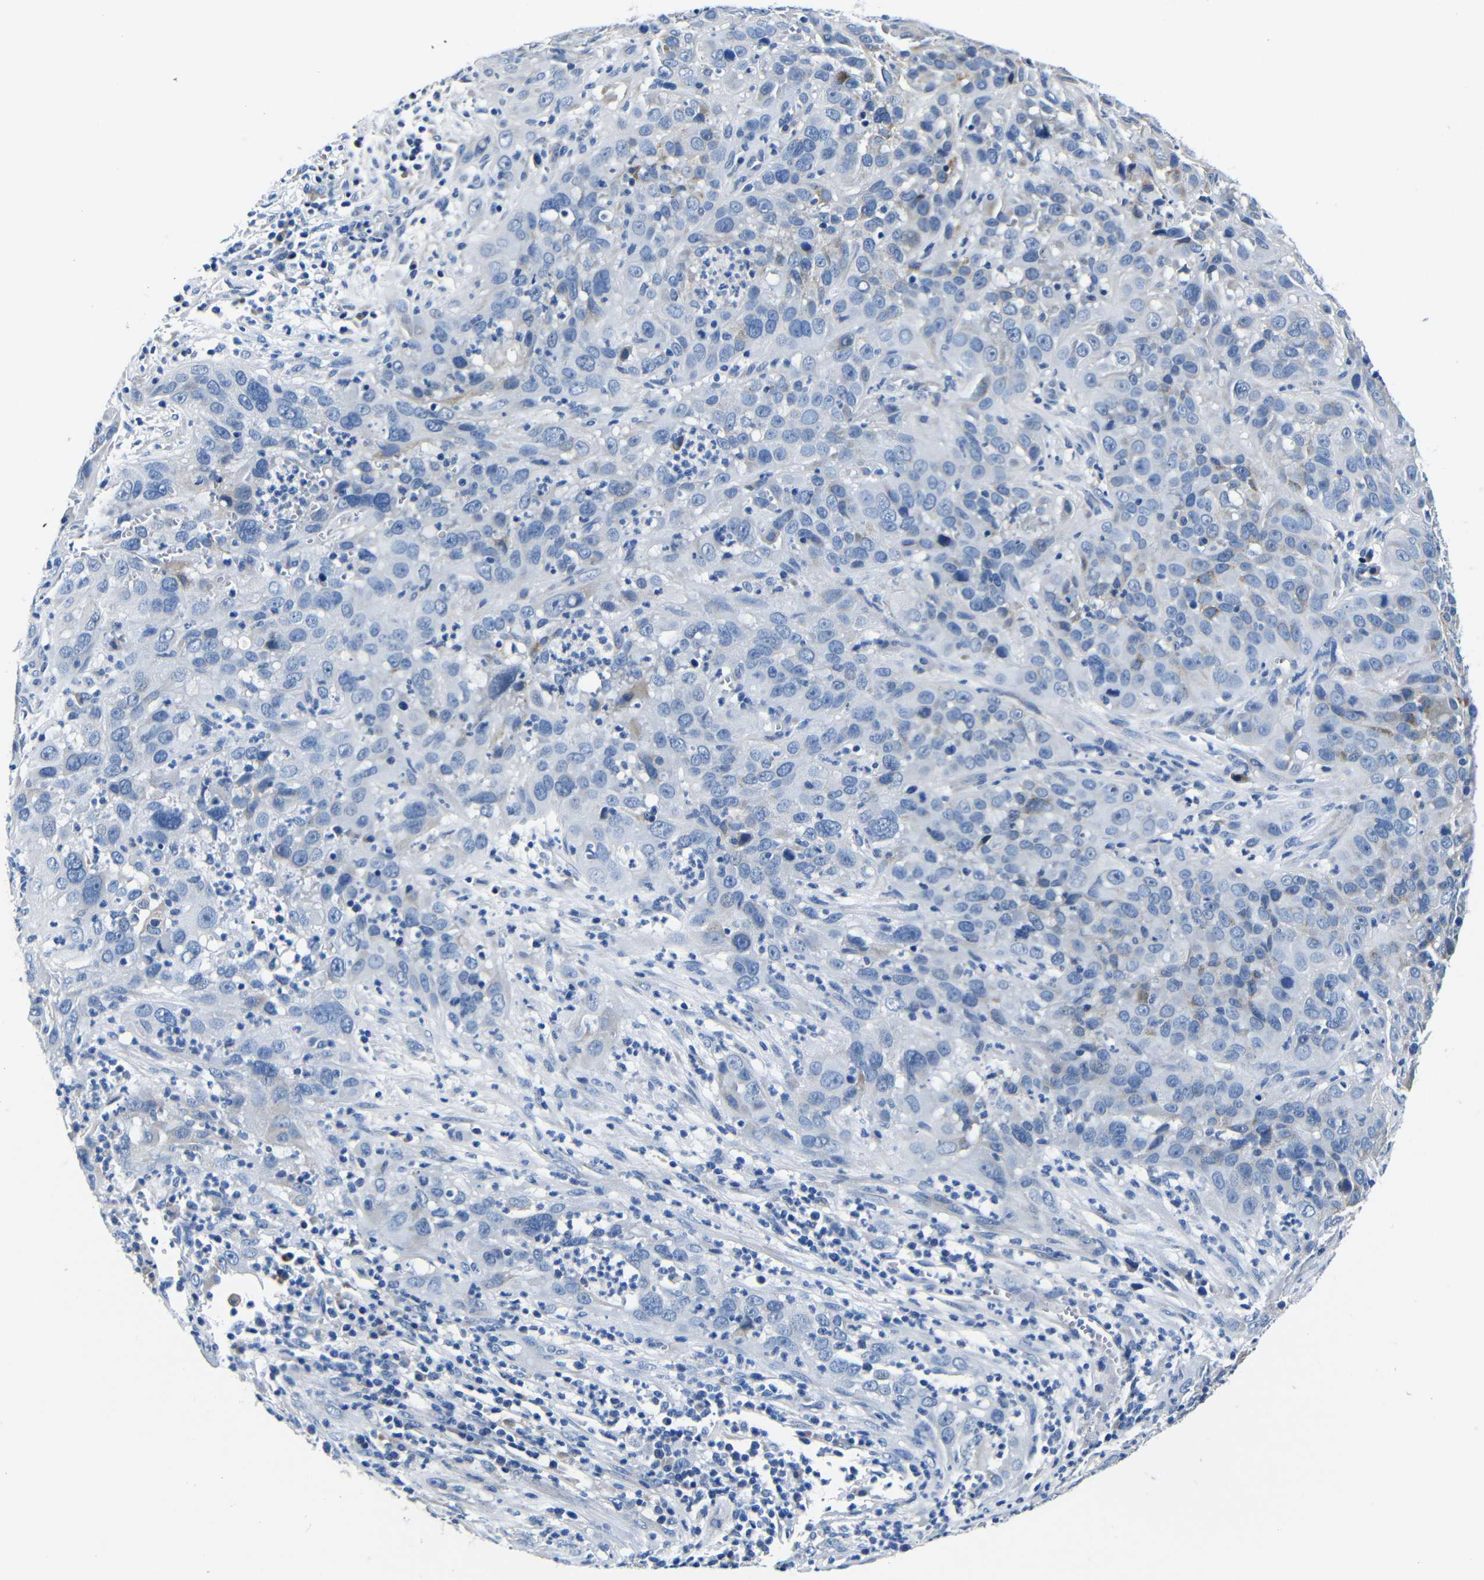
{"staining": {"intensity": "negative", "quantity": "none", "location": "none"}, "tissue": "cervical cancer", "cell_type": "Tumor cells", "image_type": "cancer", "snomed": [{"axis": "morphology", "description": "Squamous cell carcinoma, NOS"}, {"axis": "topography", "description": "Cervix"}], "caption": "This is a image of immunohistochemistry (IHC) staining of cervical squamous cell carcinoma, which shows no positivity in tumor cells.", "gene": "TNFAIP1", "patient": {"sex": "female", "age": 32}}